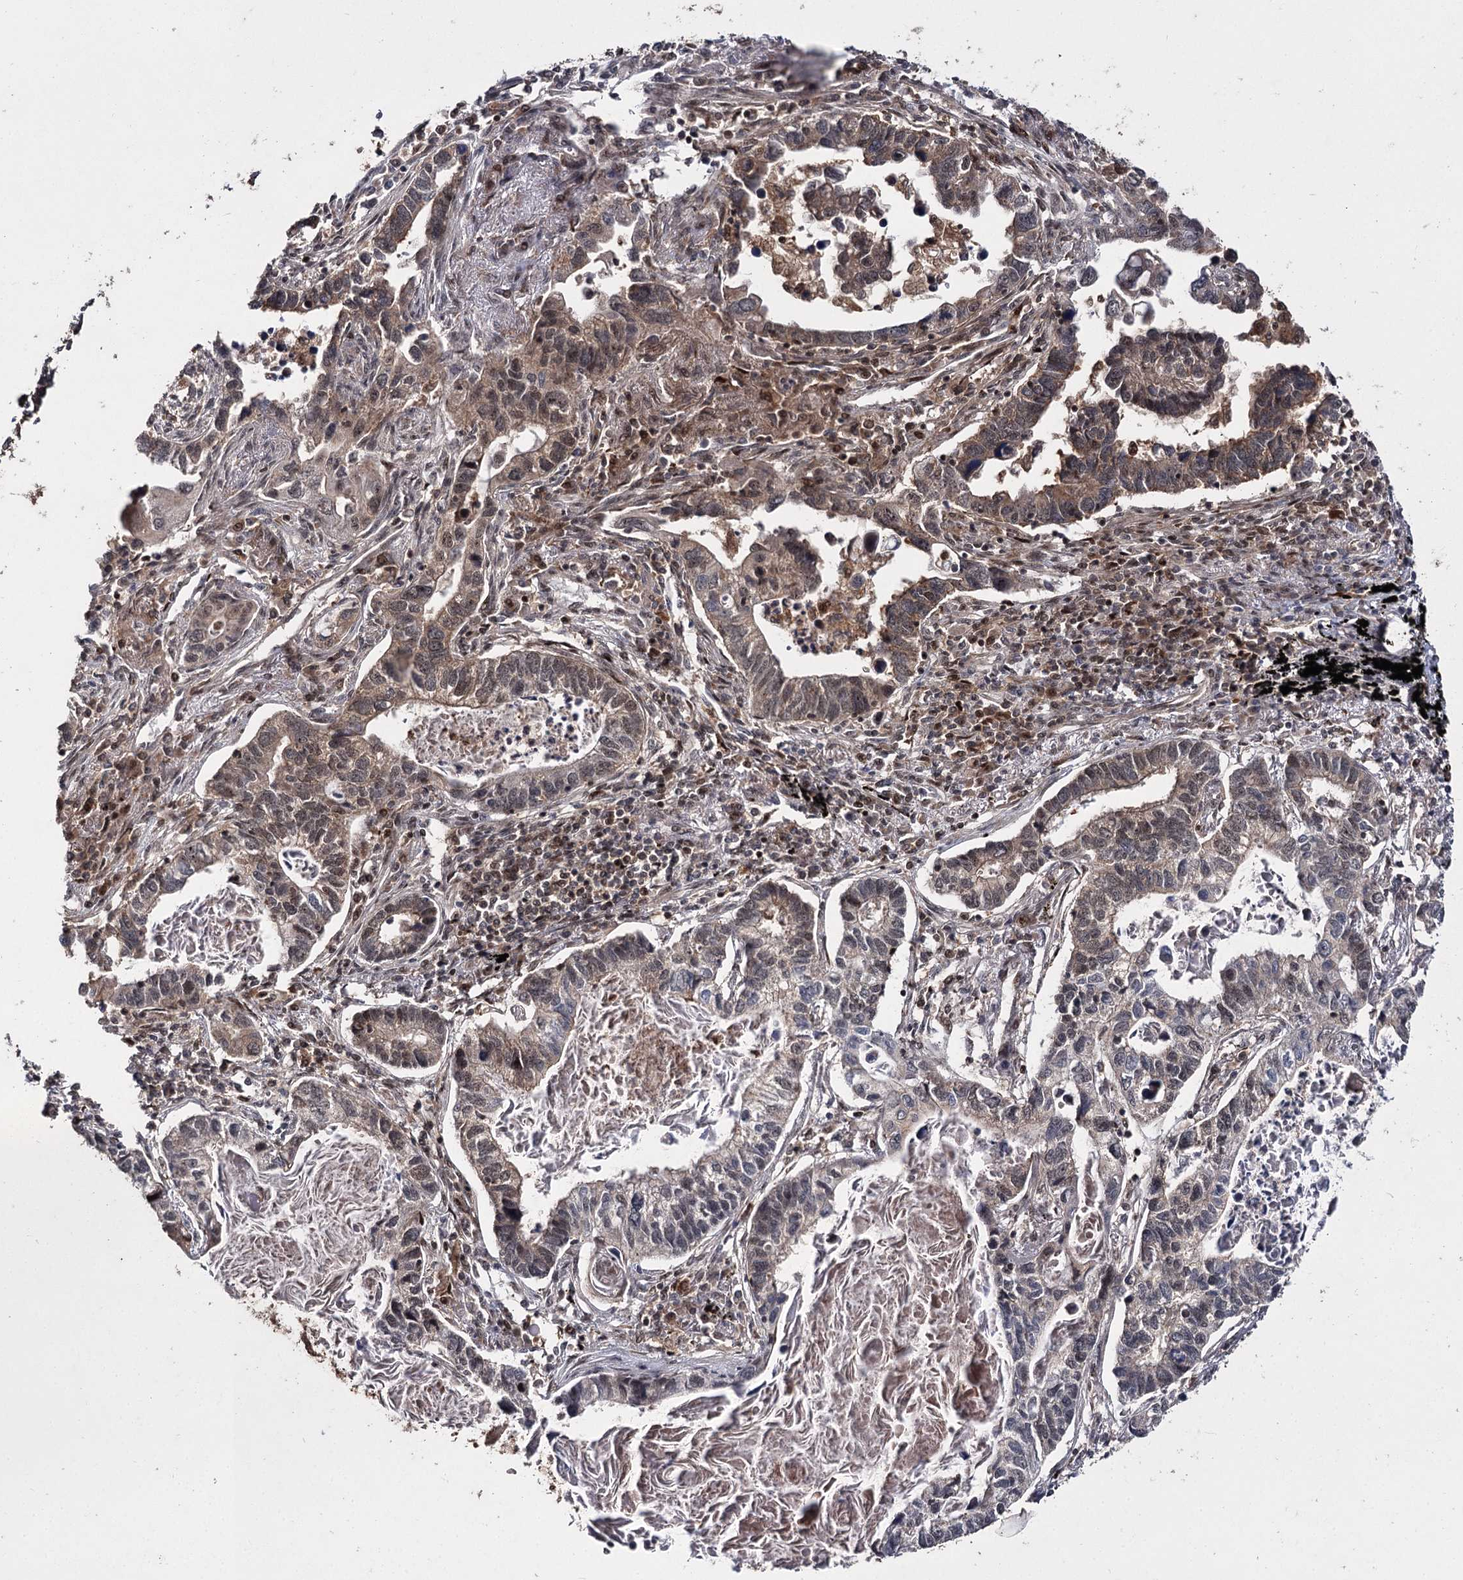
{"staining": {"intensity": "moderate", "quantity": "25%-75%", "location": "cytoplasmic/membranous,nuclear"}, "tissue": "lung cancer", "cell_type": "Tumor cells", "image_type": "cancer", "snomed": [{"axis": "morphology", "description": "Adenocarcinoma, NOS"}, {"axis": "topography", "description": "Lung"}], "caption": "The photomicrograph exhibits a brown stain indicating the presence of a protein in the cytoplasmic/membranous and nuclear of tumor cells in lung cancer. The staining was performed using DAB, with brown indicating positive protein expression. Nuclei are stained blue with hematoxylin.", "gene": "MKNK2", "patient": {"sex": "male", "age": 67}}